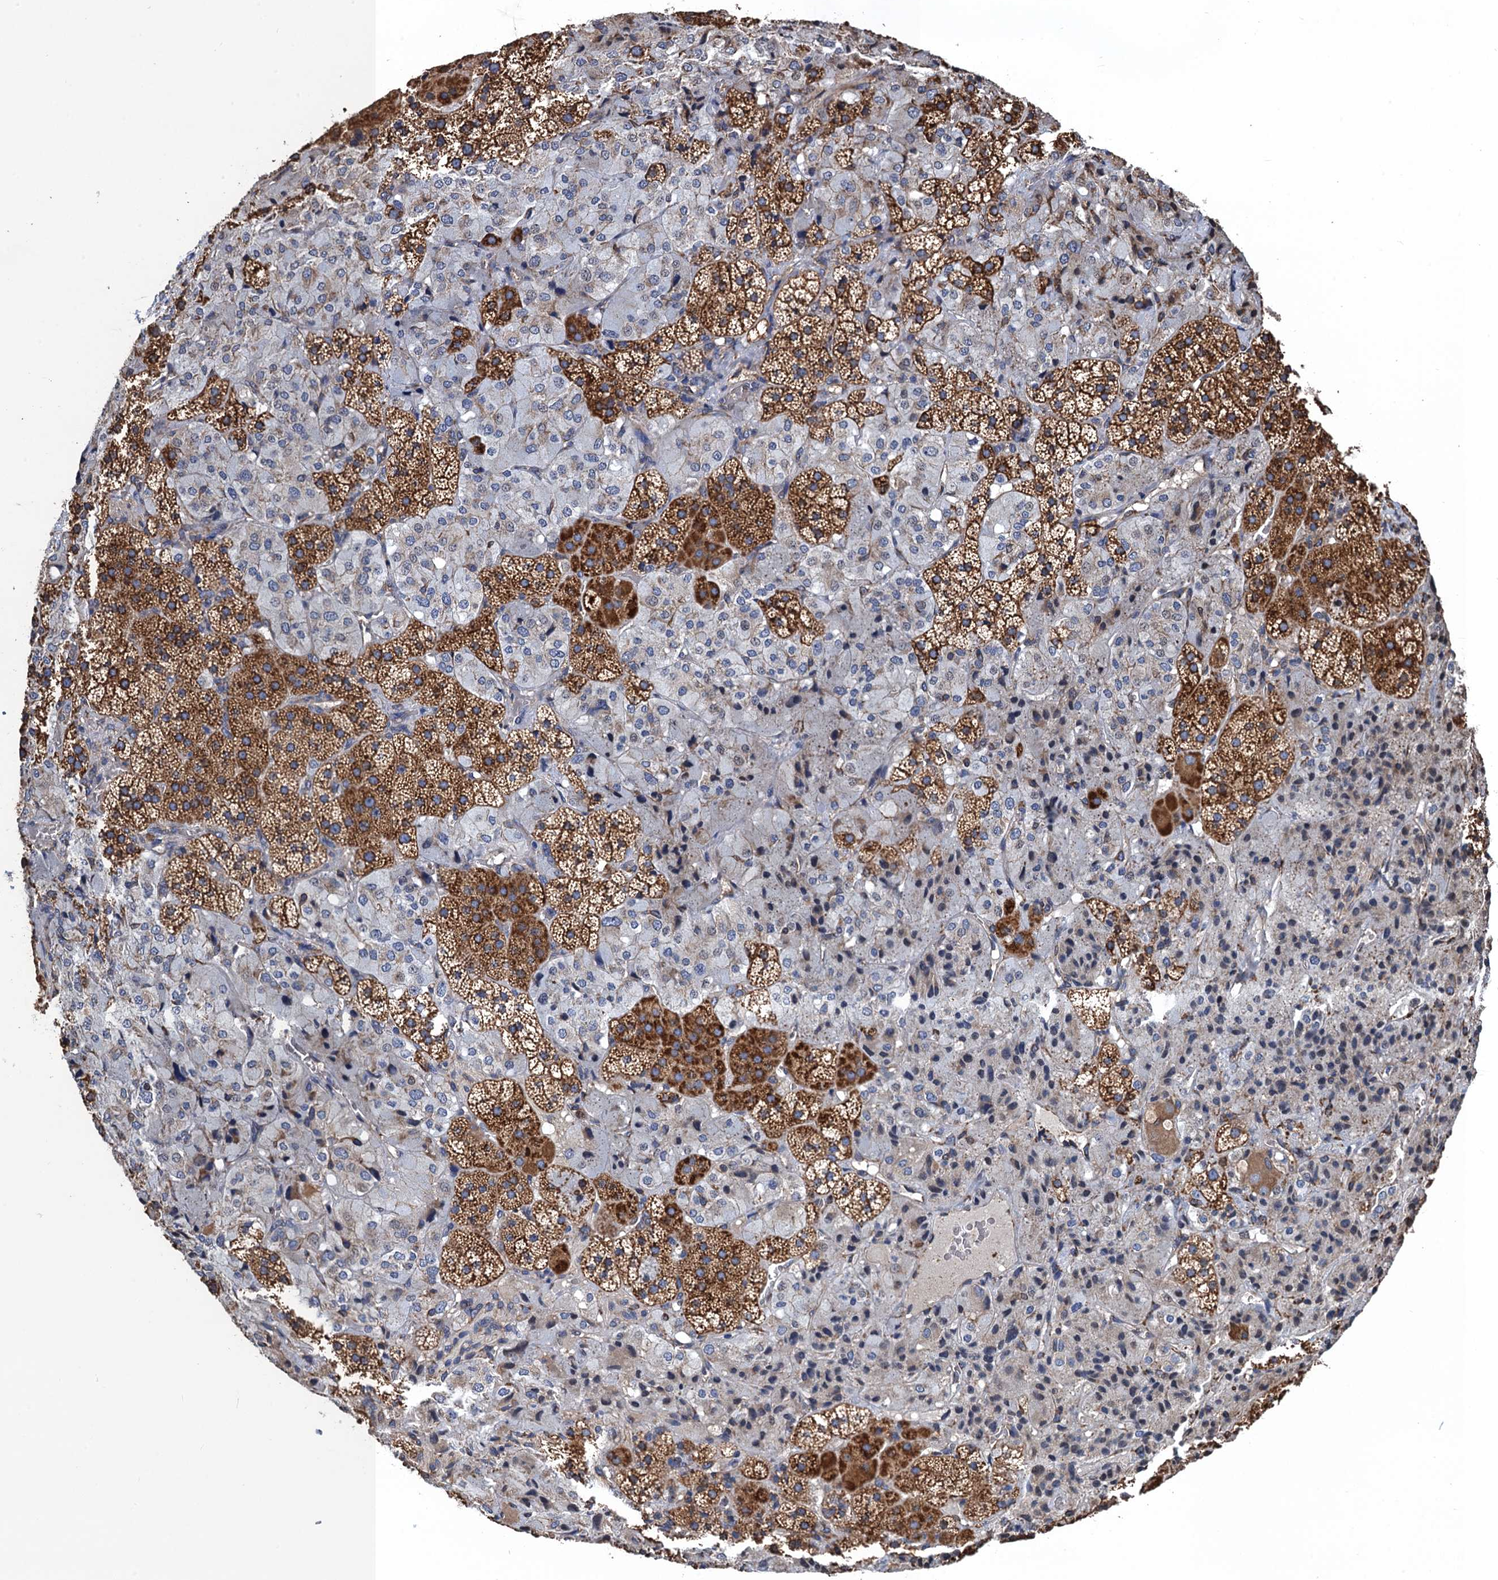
{"staining": {"intensity": "strong", "quantity": "25%-75%", "location": "cytoplasmic/membranous"}, "tissue": "adrenal gland", "cell_type": "Glandular cells", "image_type": "normal", "snomed": [{"axis": "morphology", "description": "Normal tissue, NOS"}, {"axis": "topography", "description": "Adrenal gland"}], "caption": "An immunohistochemistry (IHC) image of unremarkable tissue is shown. Protein staining in brown shows strong cytoplasmic/membranous positivity in adrenal gland within glandular cells.", "gene": "CNNM1", "patient": {"sex": "female", "age": 44}}